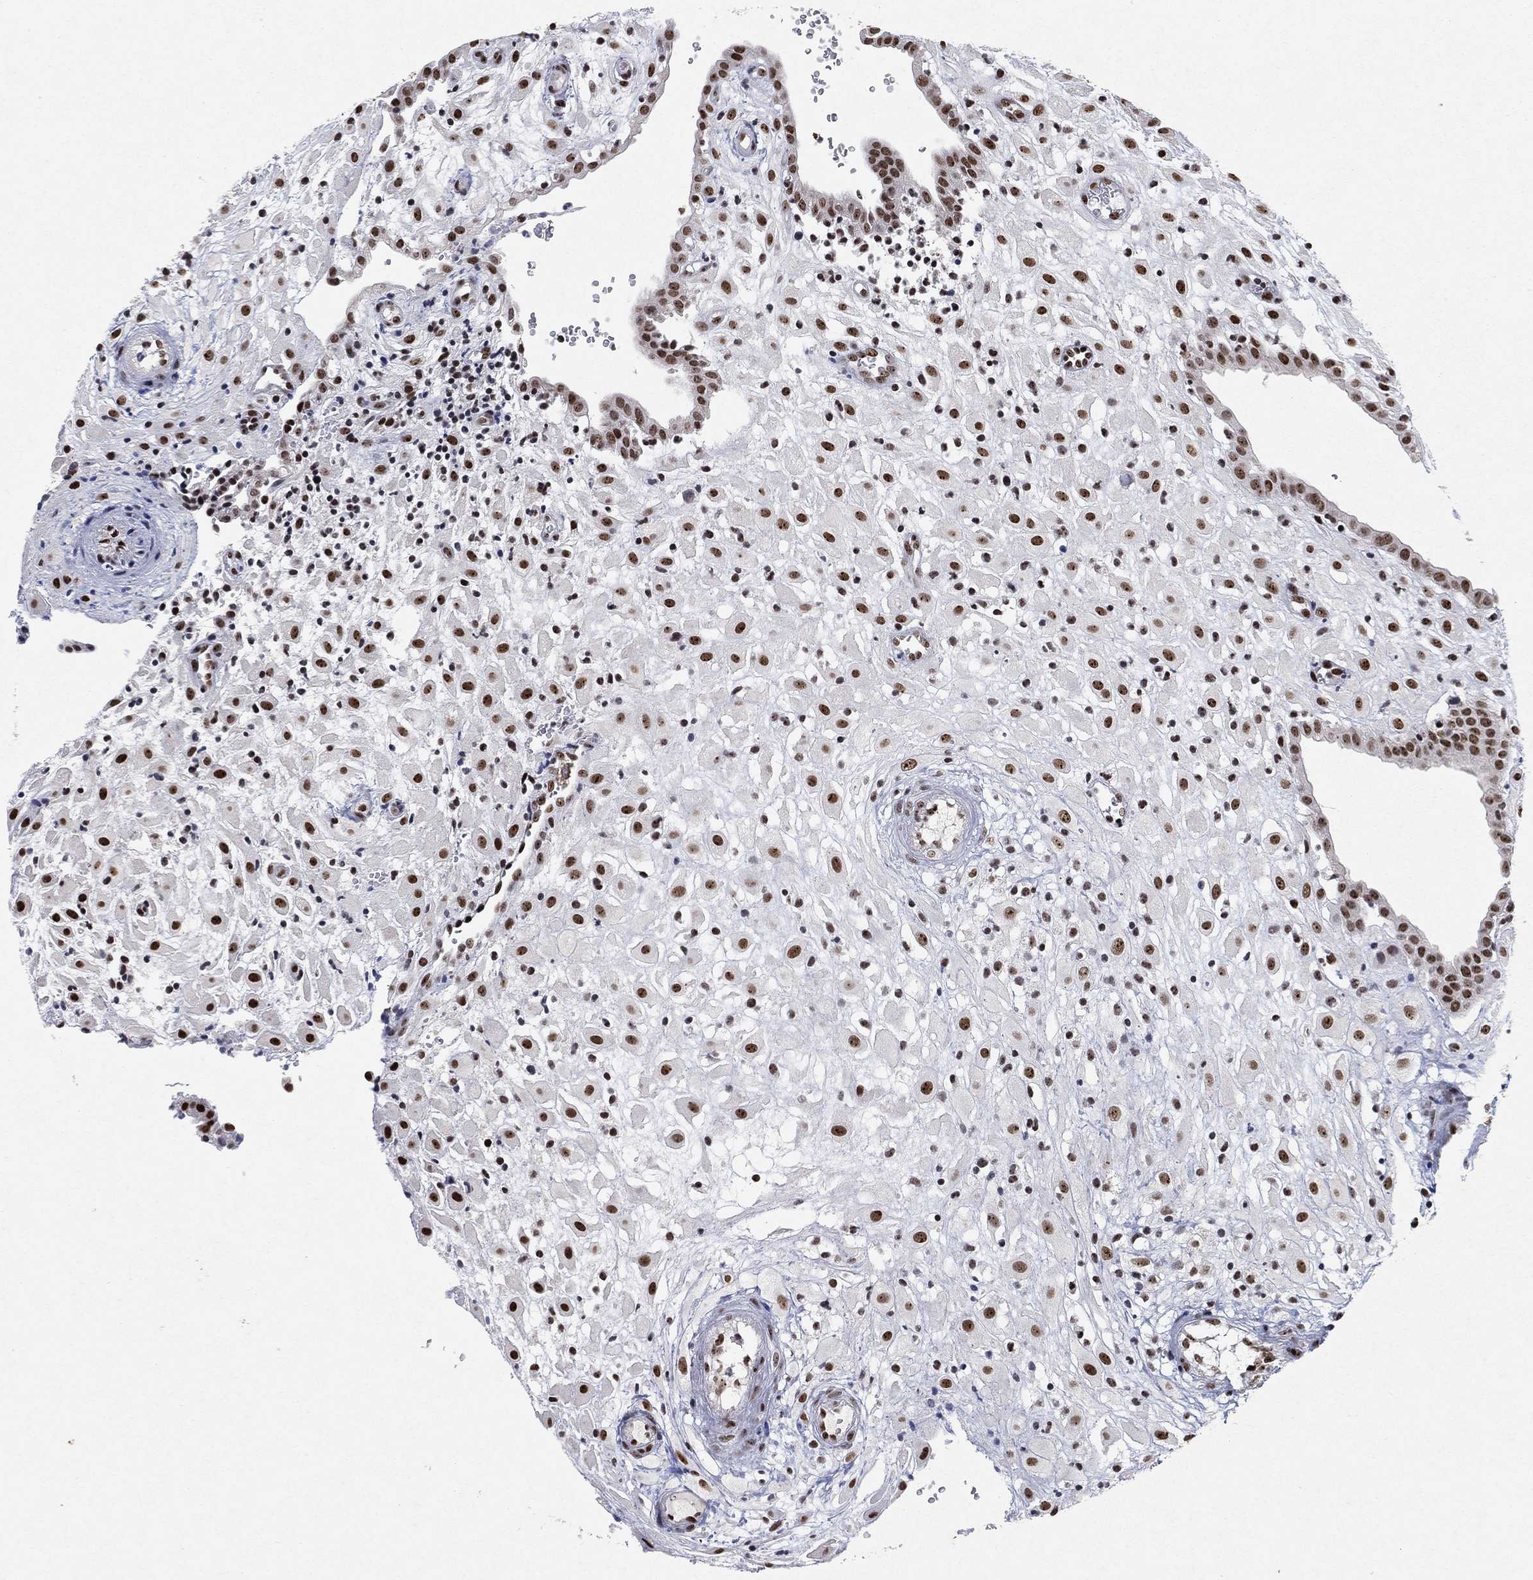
{"staining": {"intensity": "strong", "quantity": ">75%", "location": "nuclear"}, "tissue": "placenta", "cell_type": "Decidual cells", "image_type": "normal", "snomed": [{"axis": "morphology", "description": "Normal tissue, NOS"}, {"axis": "topography", "description": "Placenta"}], "caption": "Placenta stained with a brown dye exhibits strong nuclear positive expression in about >75% of decidual cells.", "gene": "DDX27", "patient": {"sex": "female", "age": 24}}